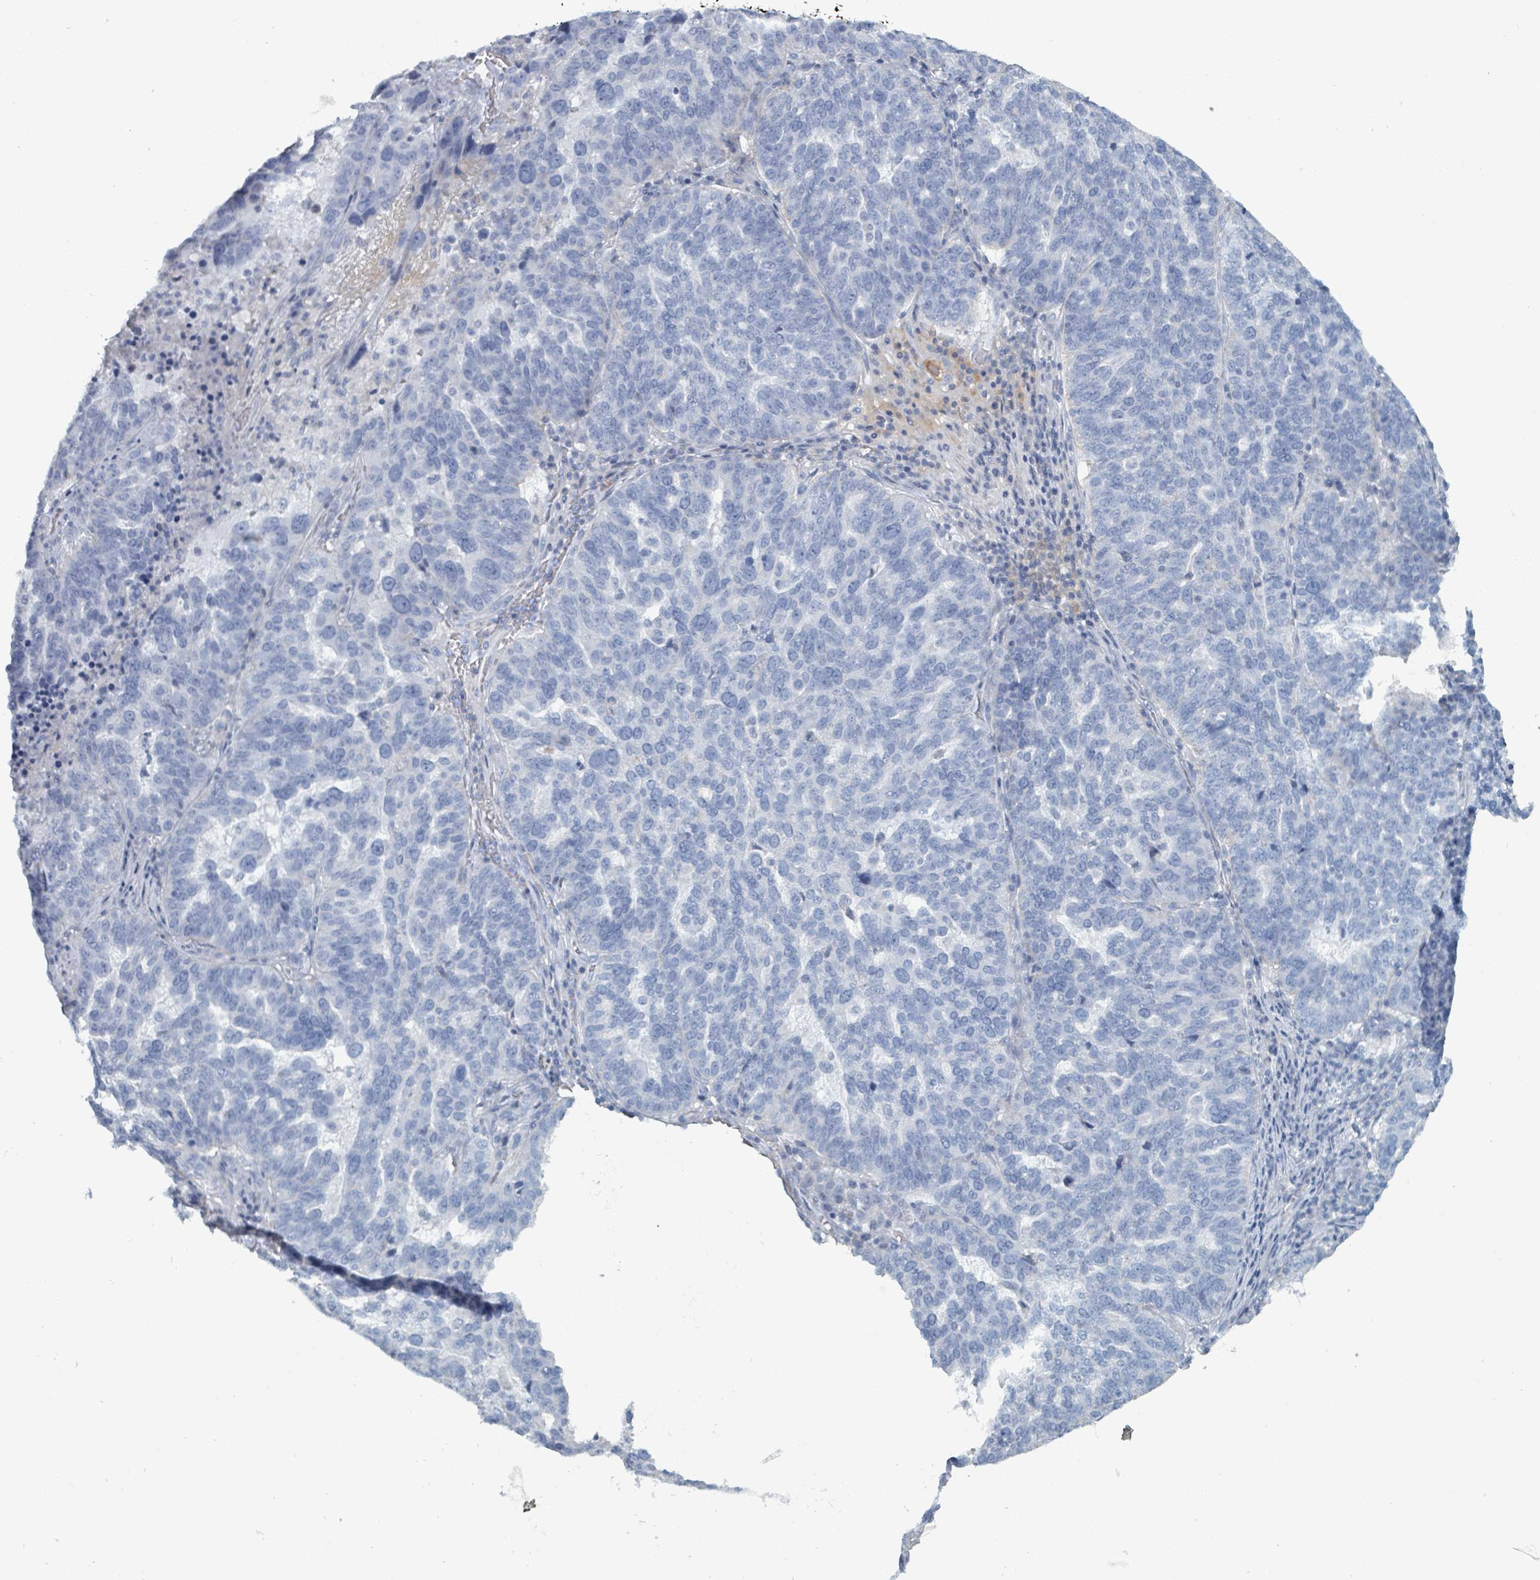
{"staining": {"intensity": "negative", "quantity": "none", "location": "none"}, "tissue": "ovarian cancer", "cell_type": "Tumor cells", "image_type": "cancer", "snomed": [{"axis": "morphology", "description": "Cystadenocarcinoma, serous, NOS"}, {"axis": "topography", "description": "Ovary"}], "caption": "Tumor cells are negative for protein expression in human ovarian serous cystadenocarcinoma.", "gene": "HEATR5A", "patient": {"sex": "female", "age": 59}}